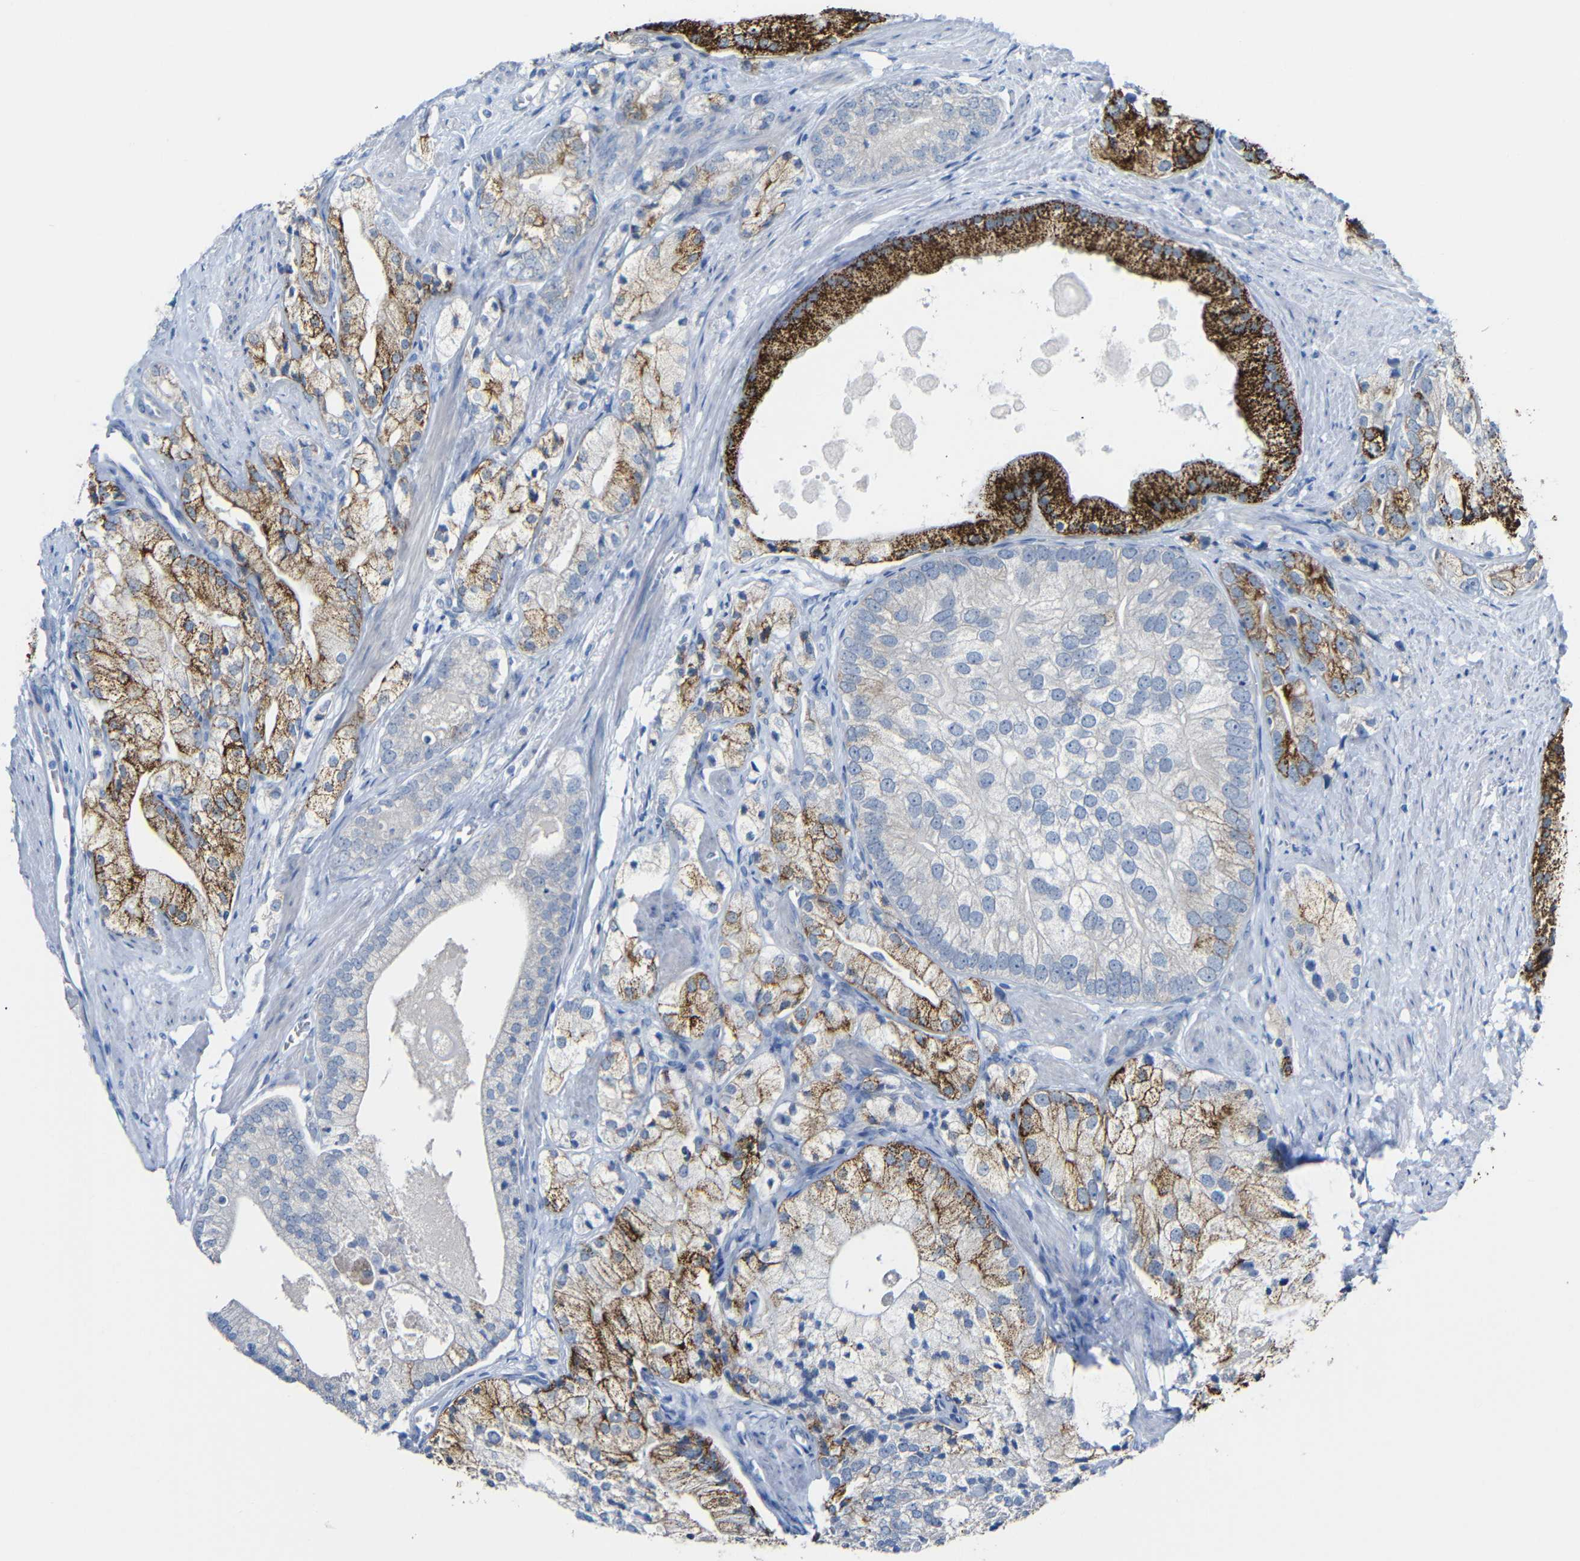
{"staining": {"intensity": "moderate", "quantity": "25%-75%", "location": "cytoplasmic/membranous"}, "tissue": "prostate cancer", "cell_type": "Tumor cells", "image_type": "cancer", "snomed": [{"axis": "morphology", "description": "Adenocarcinoma, Low grade"}, {"axis": "topography", "description": "Prostate"}], "caption": "Immunohistochemical staining of human prostate cancer (adenocarcinoma (low-grade)) shows medium levels of moderate cytoplasmic/membranous protein positivity in approximately 25%-75% of tumor cells.", "gene": "C15orf48", "patient": {"sex": "male", "age": 69}}